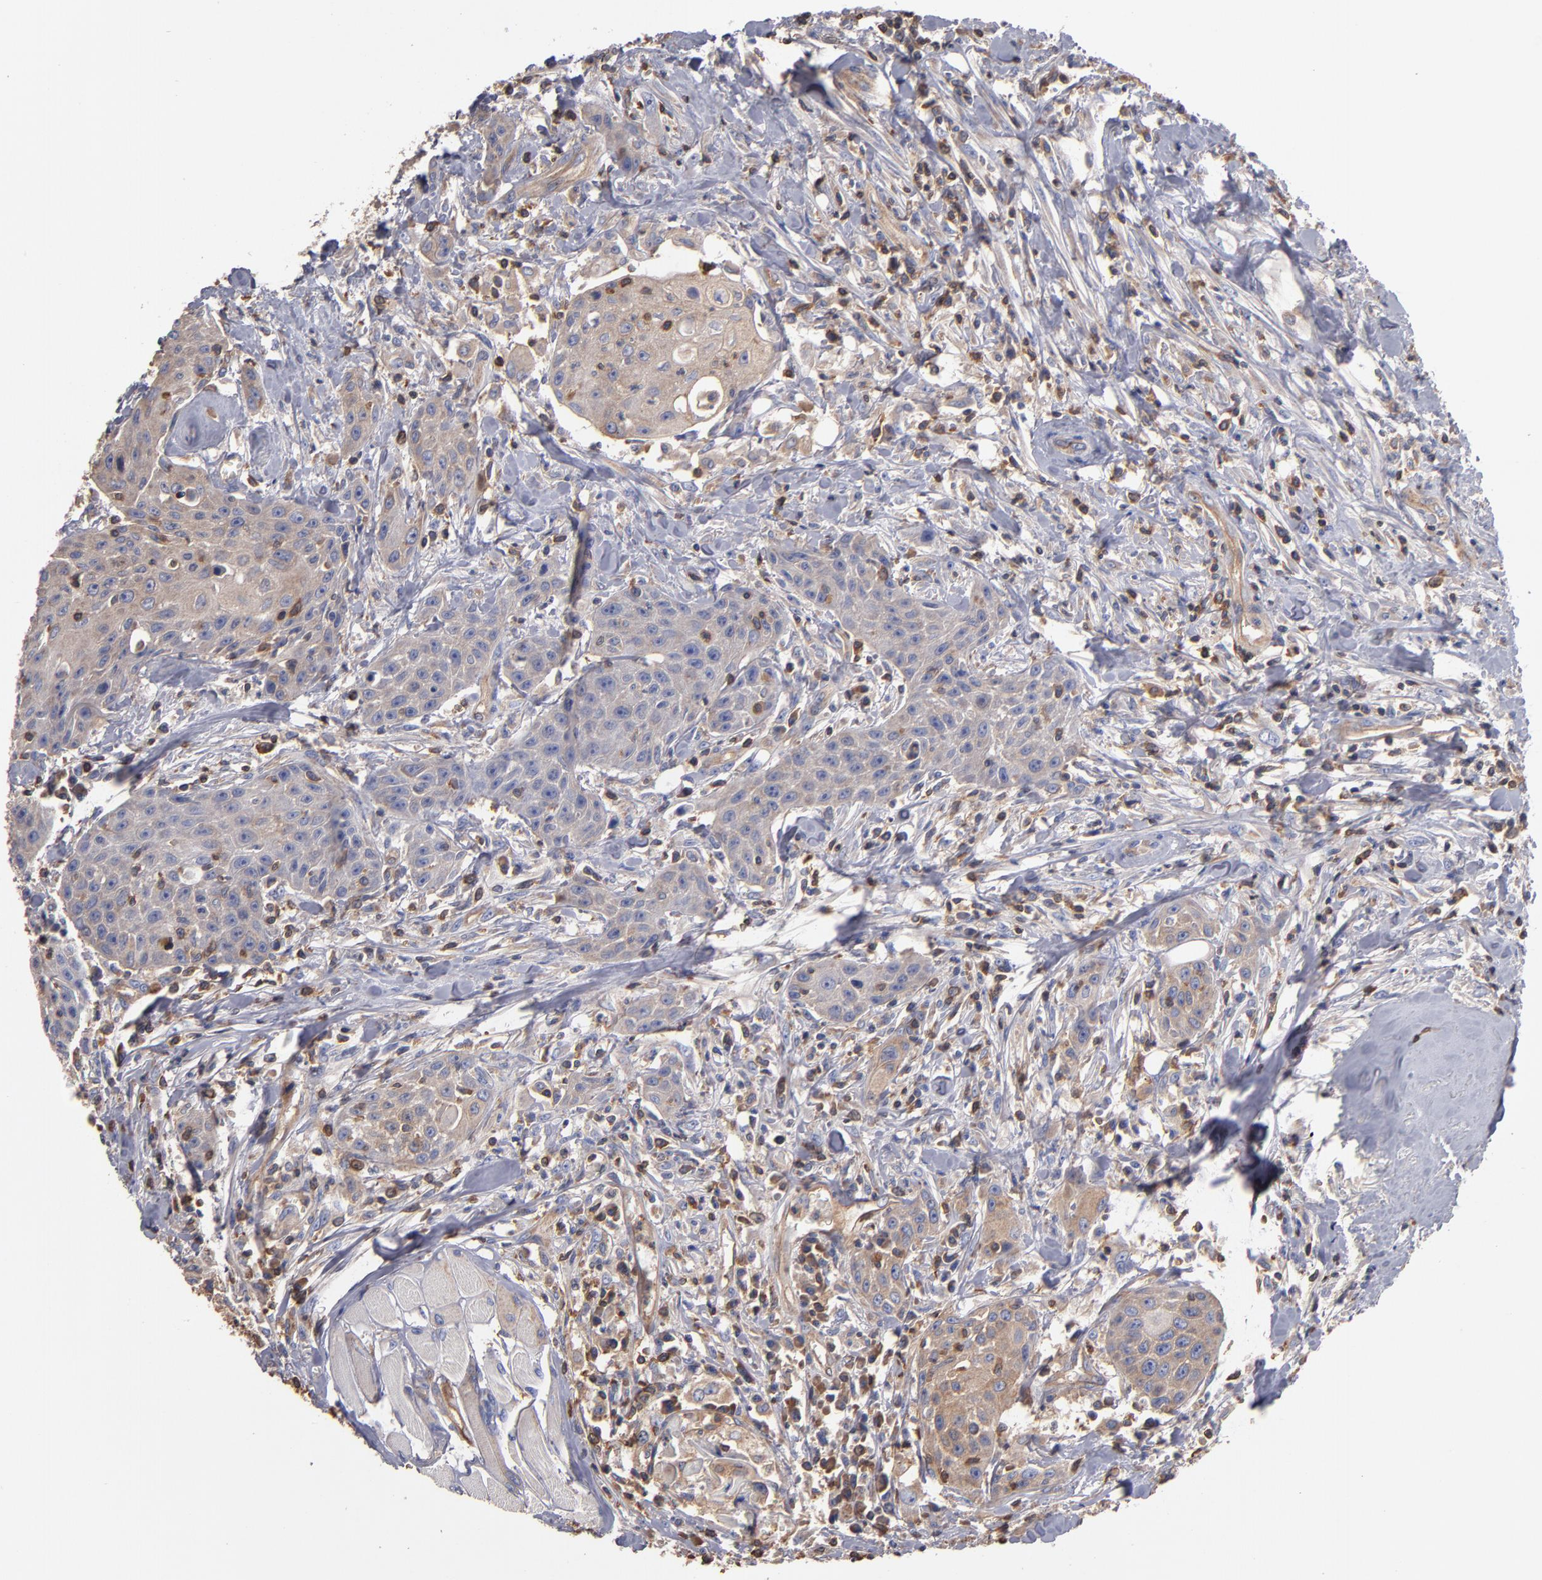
{"staining": {"intensity": "weak", "quantity": "25%-75%", "location": "cytoplasmic/membranous"}, "tissue": "head and neck cancer", "cell_type": "Tumor cells", "image_type": "cancer", "snomed": [{"axis": "morphology", "description": "Squamous cell carcinoma, NOS"}, {"axis": "topography", "description": "Oral tissue"}, {"axis": "topography", "description": "Head-Neck"}], "caption": "Brown immunohistochemical staining in human head and neck squamous cell carcinoma shows weak cytoplasmic/membranous staining in about 25%-75% of tumor cells.", "gene": "ESYT2", "patient": {"sex": "female", "age": 82}}